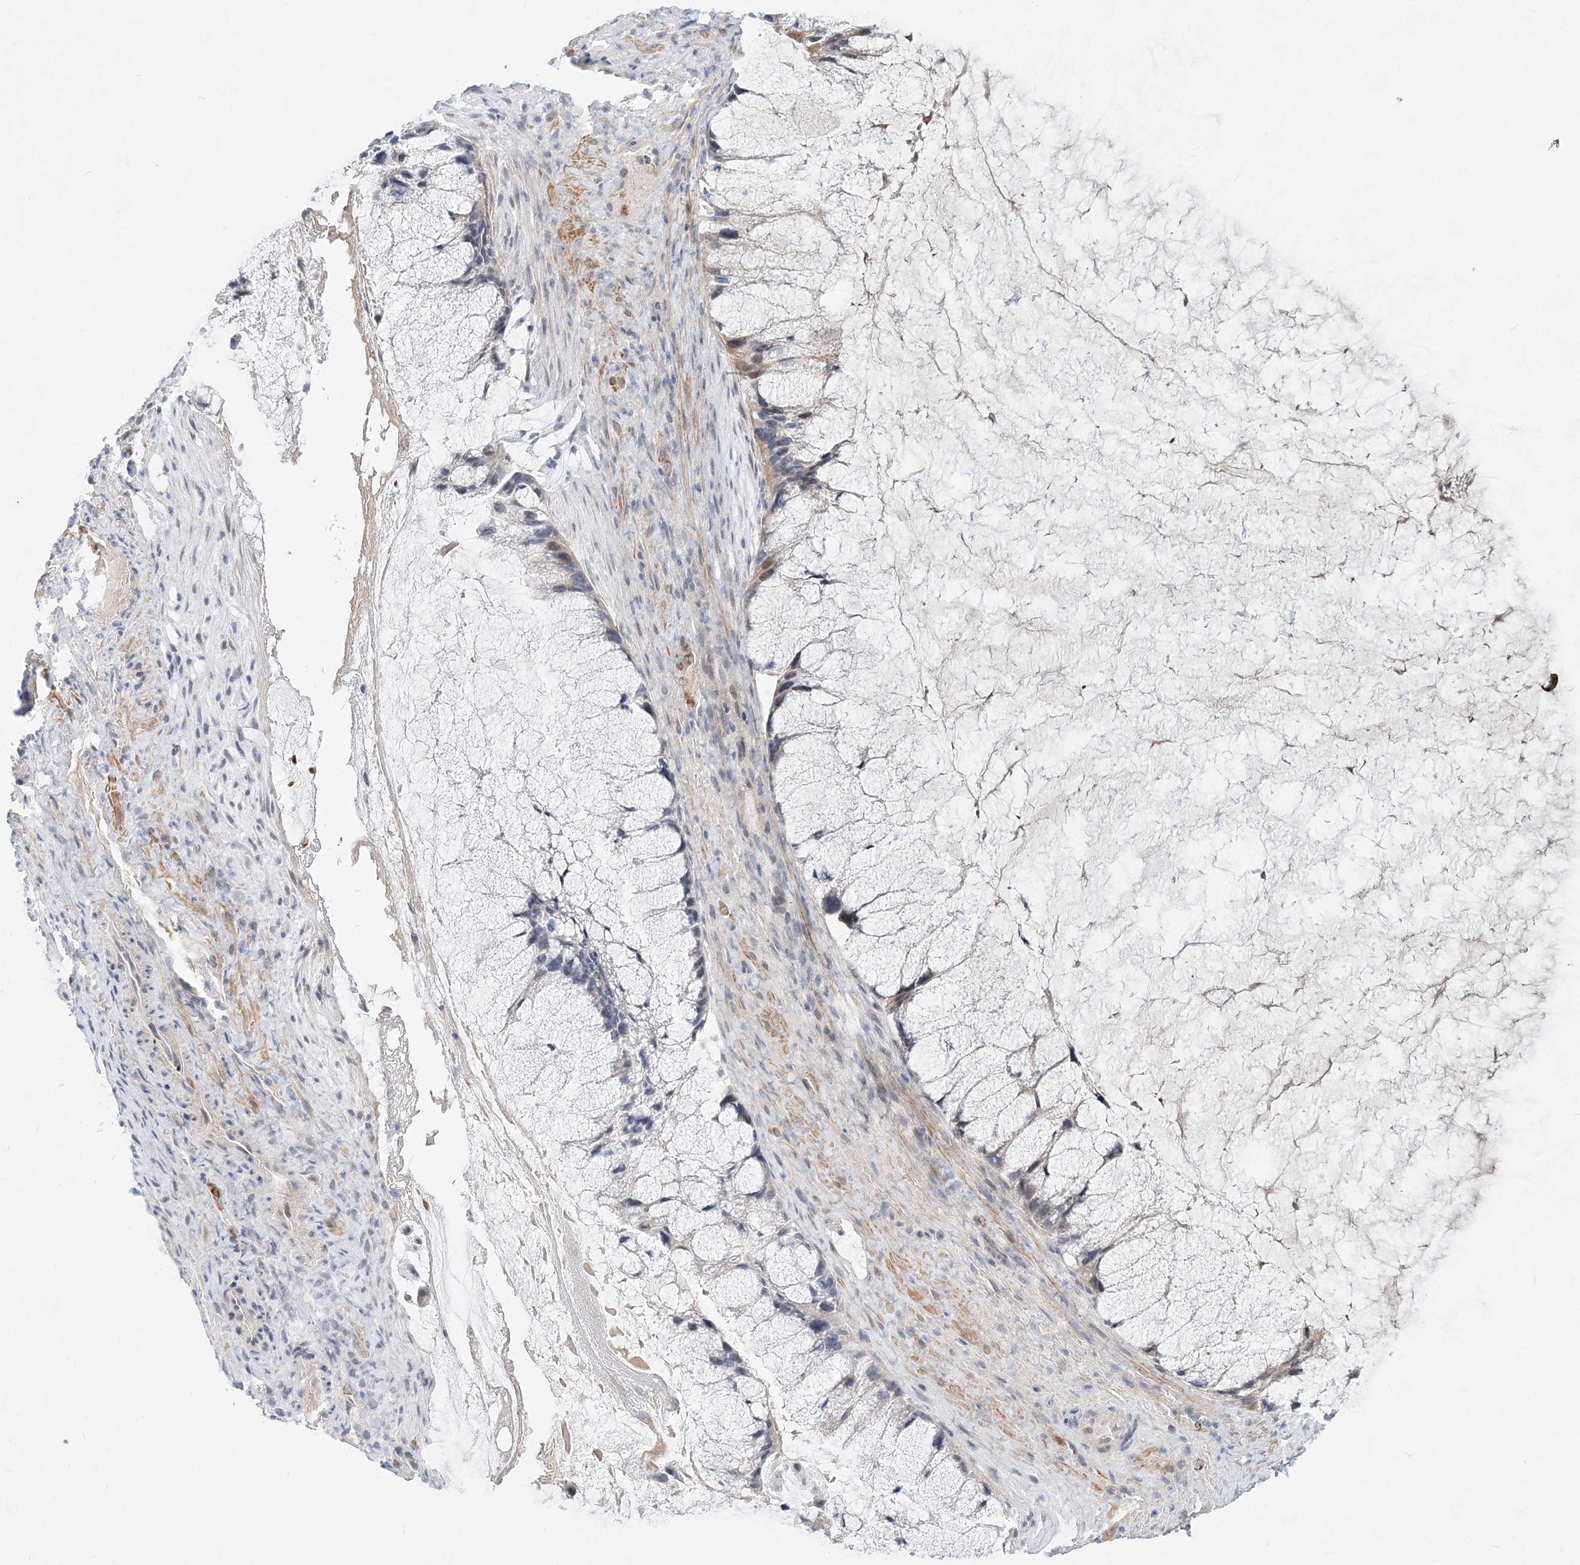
{"staining": {"intensity": "negative", "quantity": "none", "location": "none"}, "tissue": "ovarian cancer", "cell_type": "Tumor cells", "image_type": "cancer", "snomed": [{"axis": "morphology", "description": "Cystadenocarcinoma, mucinous, NOS"}, {"axis": "topography", "description": "Ovary"}], "caption": "IHC image of human ovarian mucinous cystadenocarcinoma stained for a protein (brown), which exhibits no staining in tumor cells.", "gene": "DNAH5", "patient": {"sex": "female", "age": 37}}